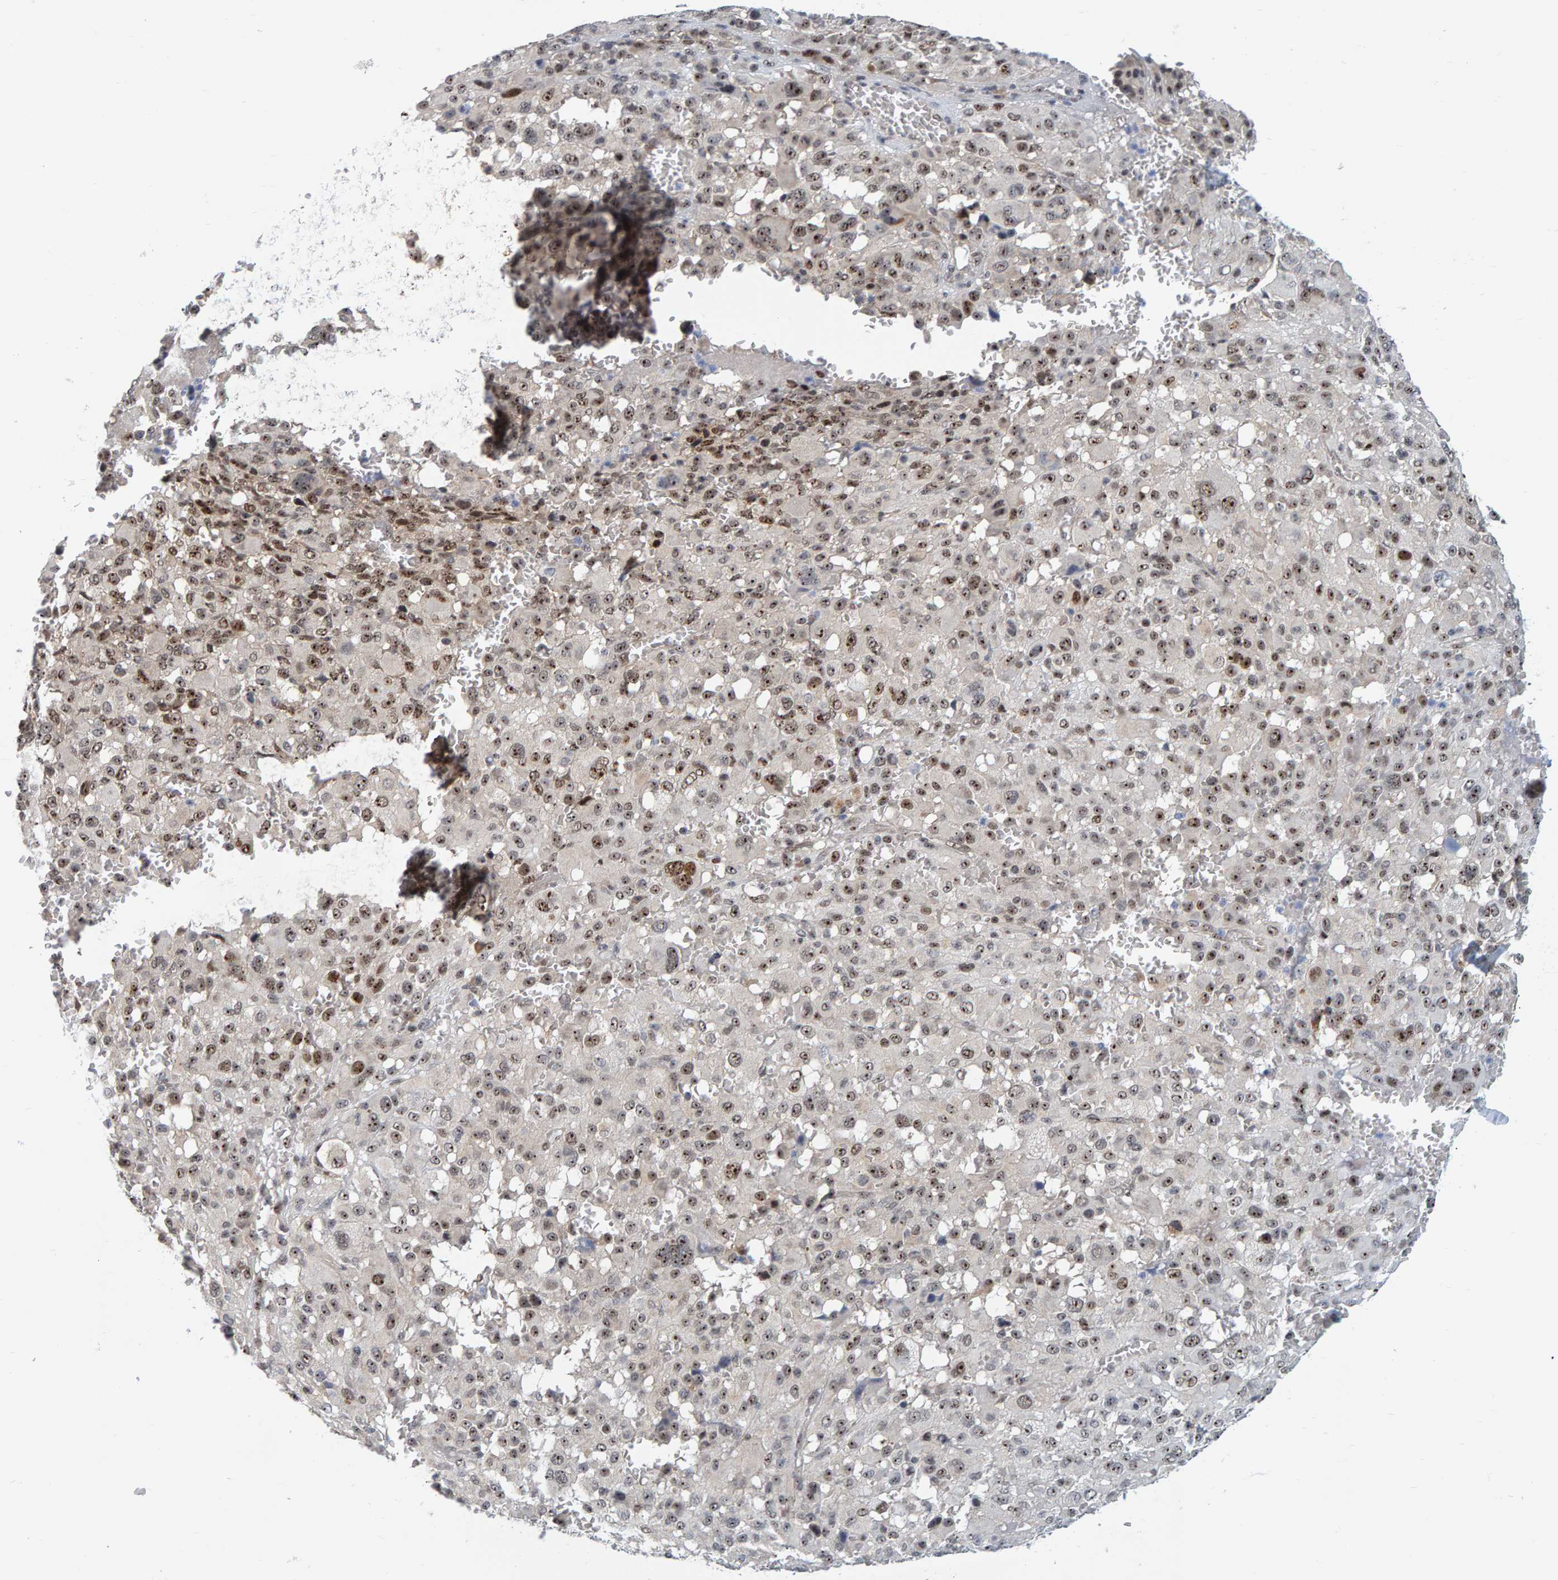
{"staining": {"intensity": "moderate", "quantity": ">75%", "location": "nuclear"}, "tissue": "melanoma", "cell_type": "Tumor cells", "image_type": "cancer", "snomed": [{"axis": "morphology", "description": "Malignant melanoma, Metastatic site"}, {"axis": "topography", "description": "Skin"}], "caption": "IHC staining of melanoma, which displays medium levels of moderate nuclear expression in approximately >75% of tumor cells indicating moderate nuclear protein positivity. The staining was performed using DAB (brown) for protein detection and nuclei were counterstained in hematoxylin (blue).", "gene": "POLR1E", "patient": {"sex": "female", "age": 74}}